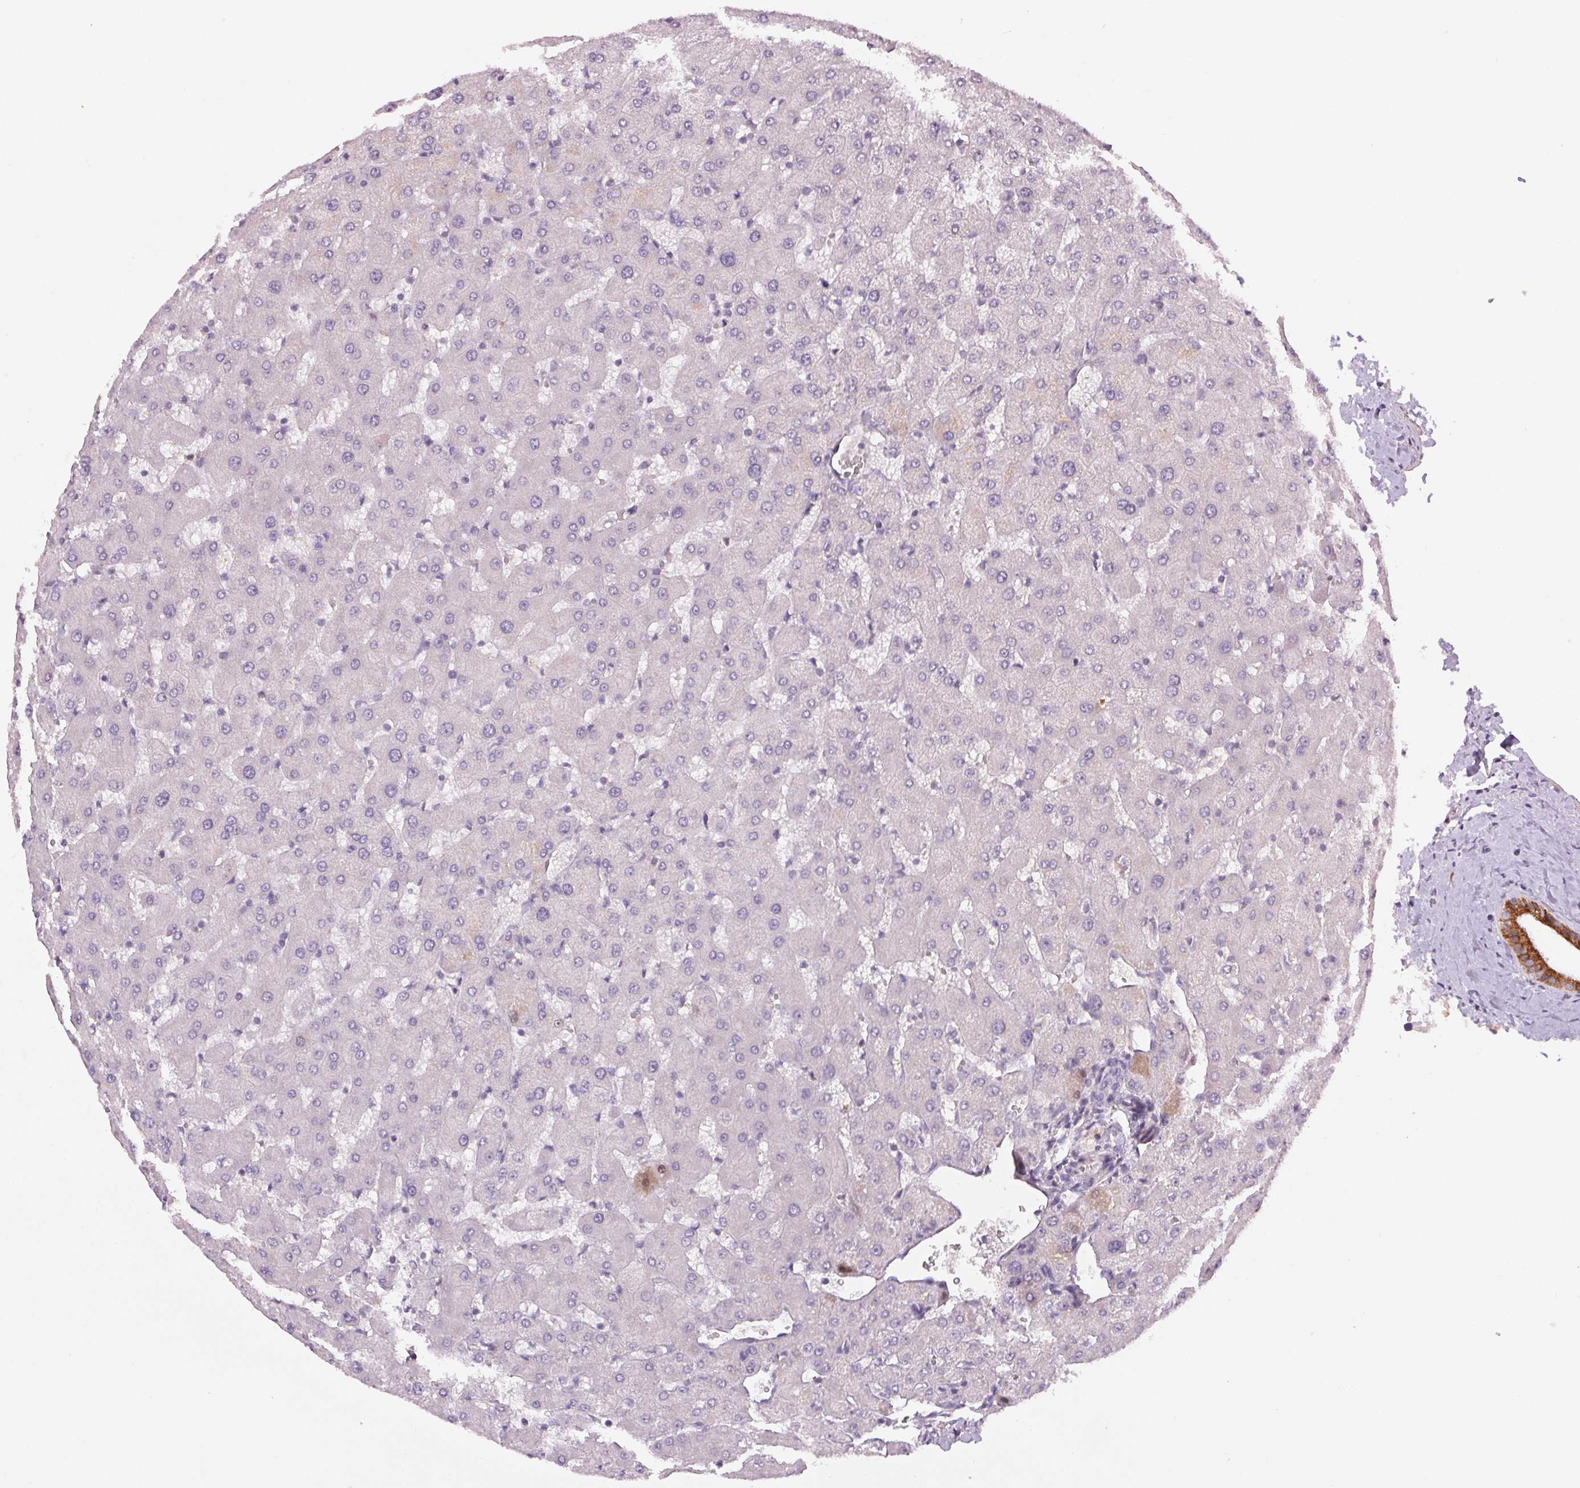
{"staining": {"intensity": "negative", "quantity": "none", "location": "none"}, "tissue": "liver", "cell_type": "Cholangiocytes", "image_type": "normal", "snomed": [{"axis": "morphology", "description": "Normal tissue, NOS"}, {"axis": "topography", "description": "Liver"}], "caption": "This is a histopathology image of immunohistochemistry staining of benign liver, which shows no staining in cholangiocytes. The staining is performed using DAB brown chromogen with nuclei counter-stained in using hematoxylin.", "gene": "HHLA2", "patient": {"sex": "female", "age": 63}}